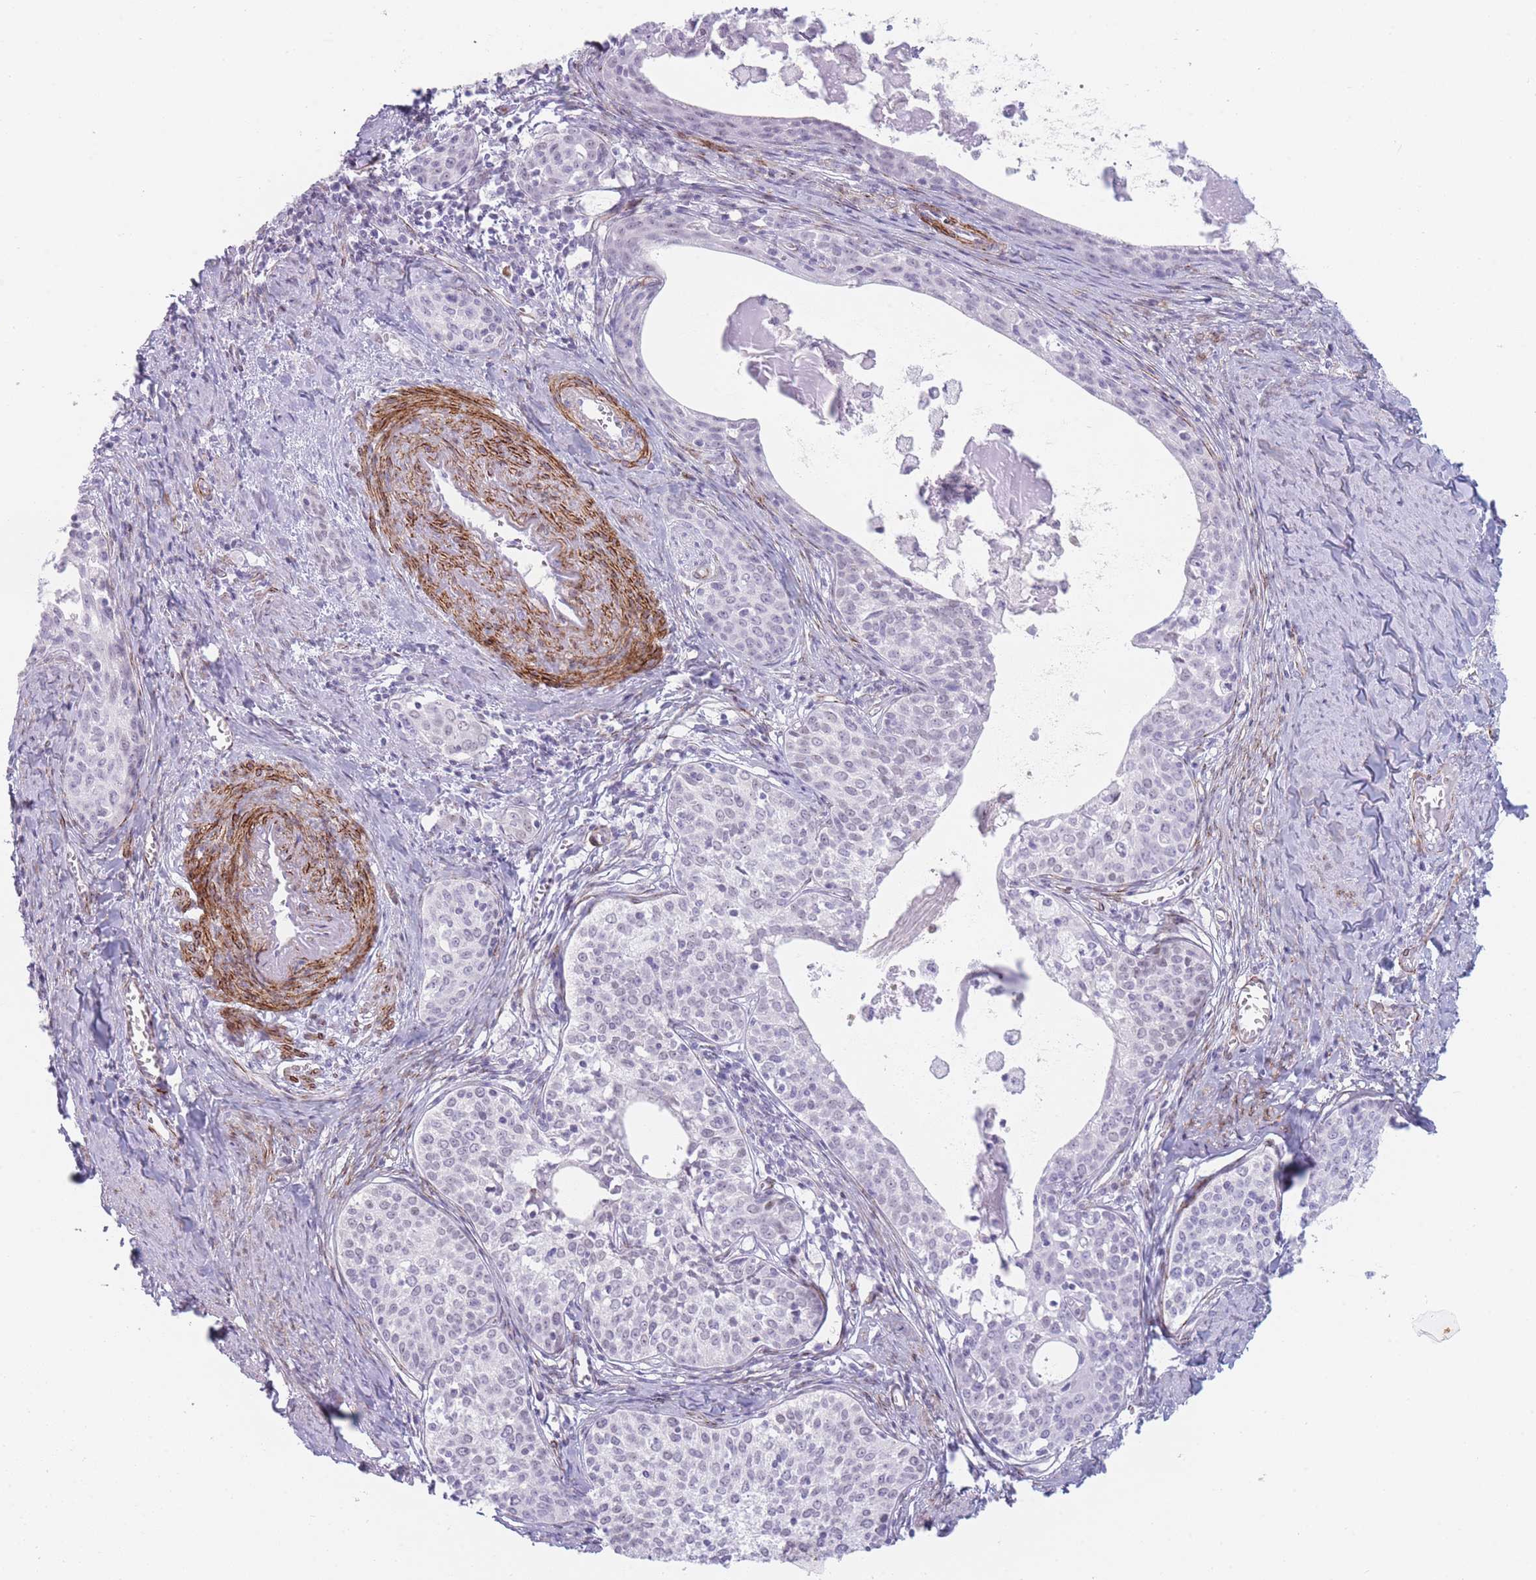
{"staining": {"intensity": "negative", "quantity": "none", "location": "none"}, "tissue": "cervical cancer", "cell_type": "Tumor cells", "image_type": "cancer", "snomed": [{"axis": "morphology", "description": "Squamous cell carcinoma, NOS"}, {"axis": "morphology", "description": "Adenocarcinoma, NOS"}, {"axis": "topography", "description": "Cervix"}], "caption": "Immunohistochemistry of human cervical cancer displays no expression in tumor cells.", "gene": "IFNA6", "patient": {"sex": "female", "age": 52}}